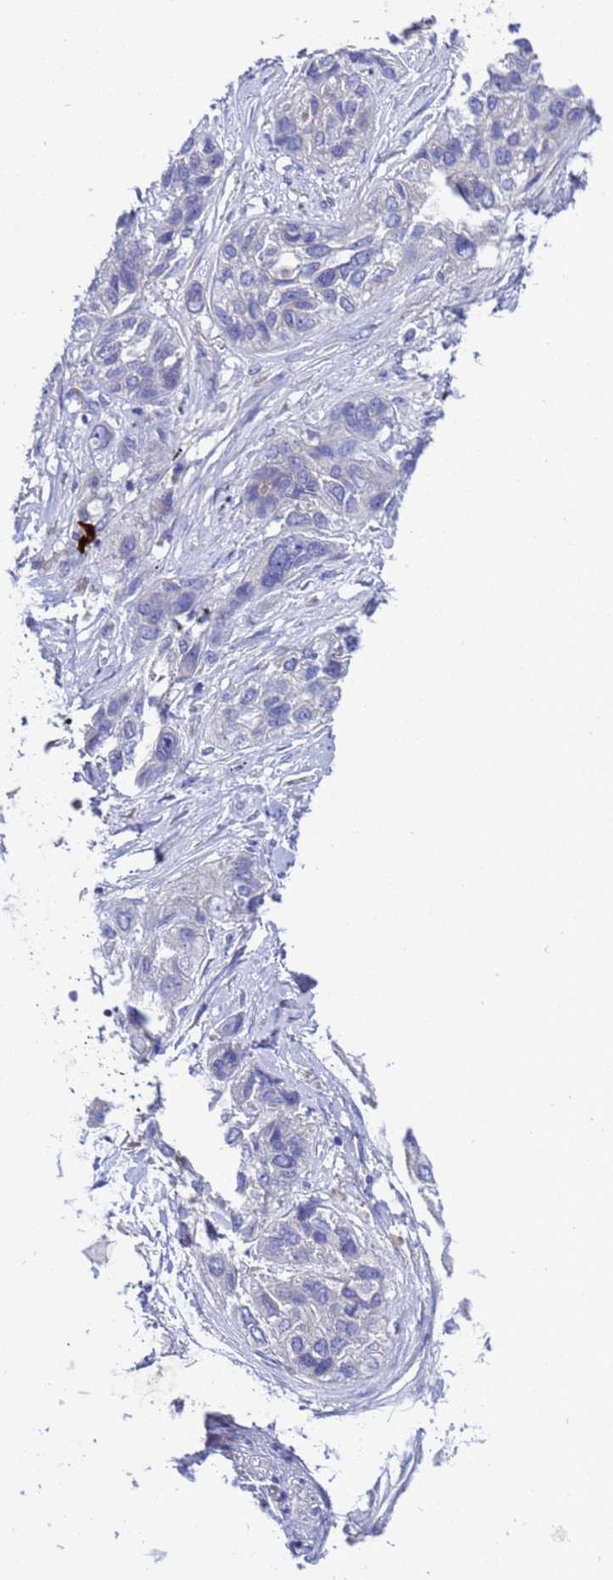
{"staining": {"intensity": "negative", "quantity": "none", "location": "none"}, "tissue": "lung cancer", "cell_type": "Tumor cells", "image_type": "cancer", "snomed": [{"axis": "morphology", "description": "Squamous cell carcinoma, NOS"}, {"axis": "topography", "description": "Lung"}], "caption": "The photomicrograph shows no staining of tumor cells in lung cancer.", "gene": "RC3H2", "patient": {"sex": "female", "age": 70}}